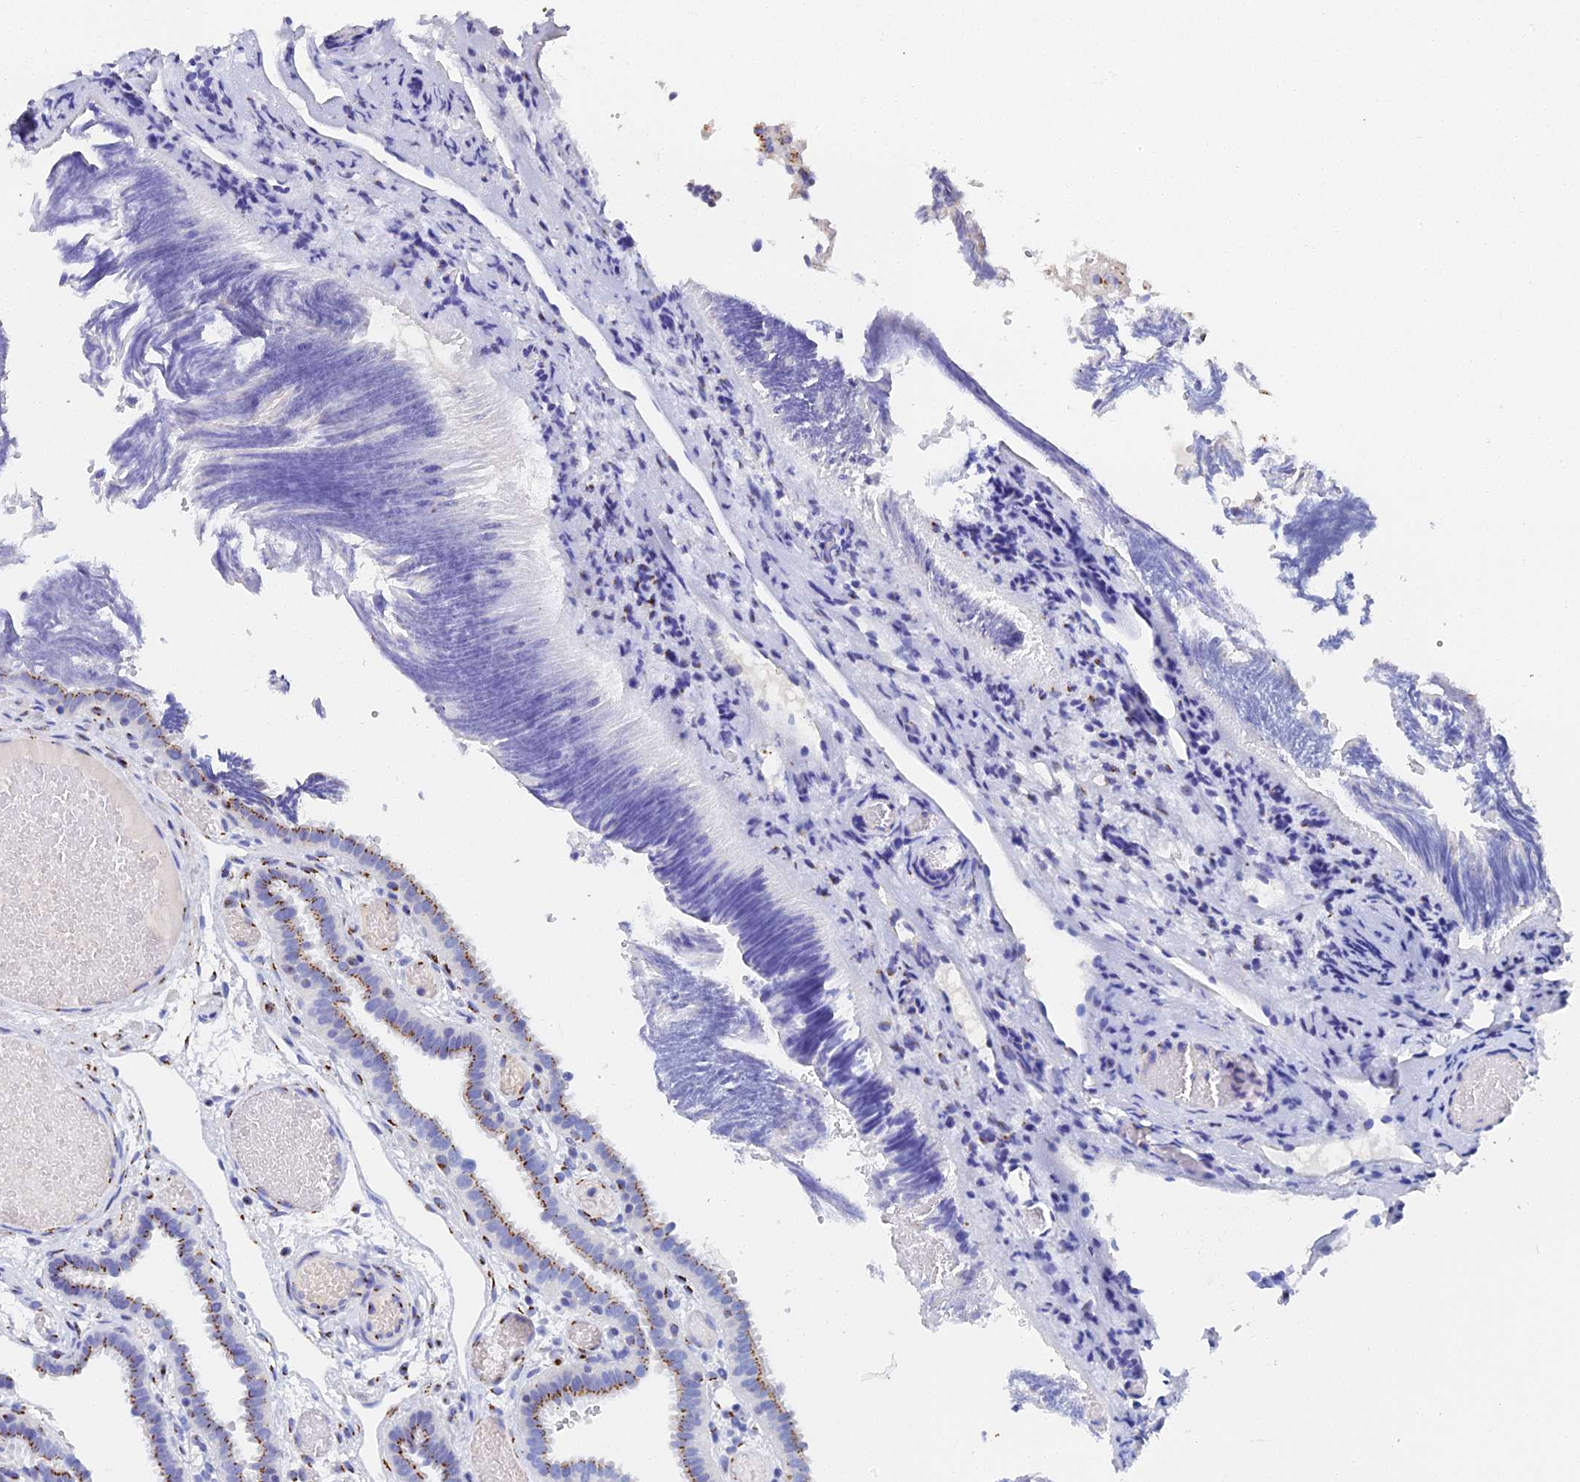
{"staining": {"intensity": "moderate", "quantity": "<25%", "location": "cytoplasmic/membranous"}, "tissue": "fallopian tube", "cell_type": "Glandular cells", "image_type": "normal", "snomed": [{"axis": "morphology", "description": "Normal tissue, NOS"}, {"axis": "topography", "description": "Fallopian tube"}], "caption": "Protein positivity by immunohistochemistry shows moderate cytoplasmic/membranous expression in about <25% of glandular cells in unremarkable fallopian tube.", "gene": "ENSG00000268674", "patient": {"sex": "female", "age": 37}}